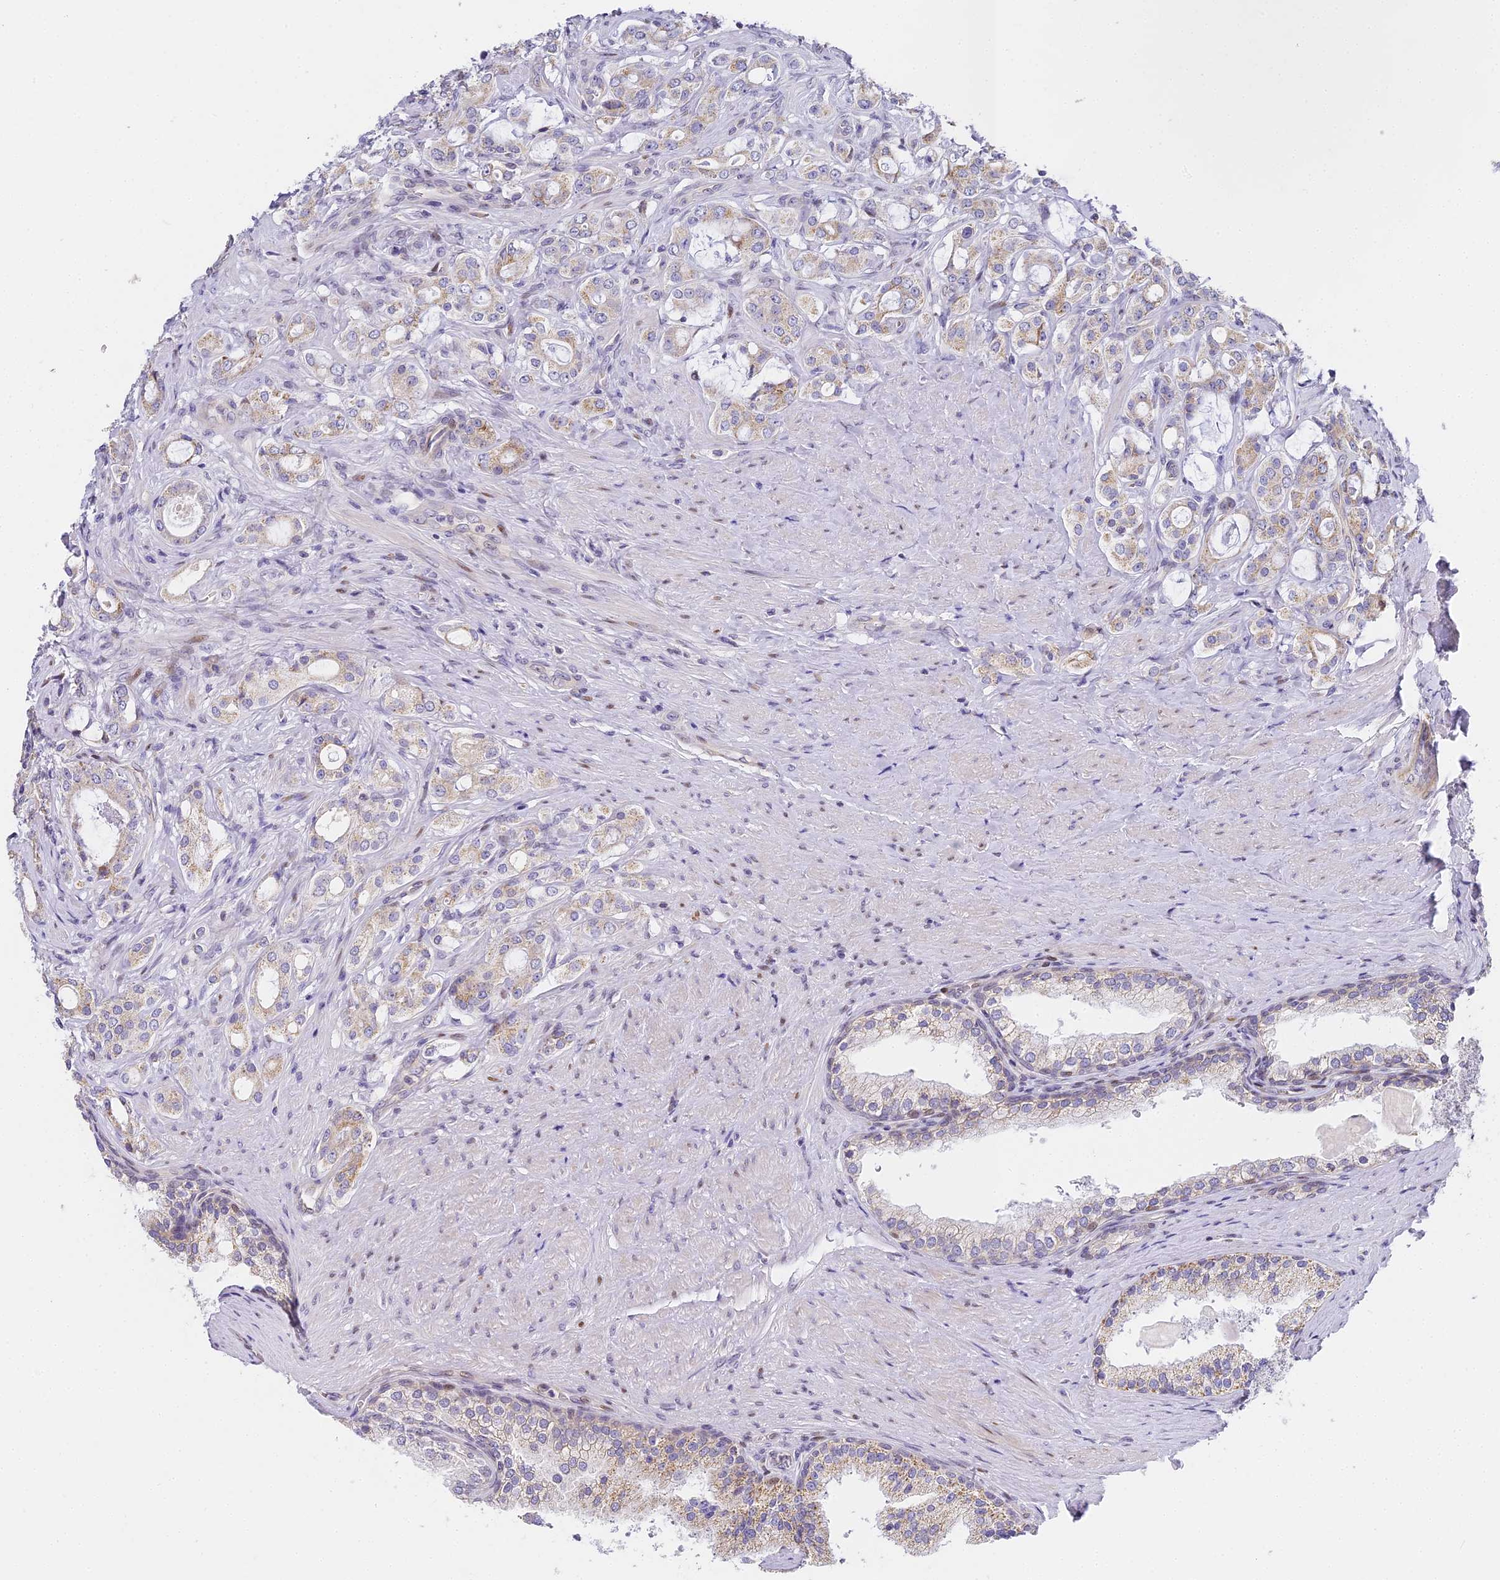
{"staining": {"intensity": "weak", "quantity": "25%-75%", "location": "cytoplasmic/membranous"}, "tissue": "prostate cancer", "cell_type": "Tumor cells", "image_type": "cancer", "snomed": [{"axis": "morphology", "description": "Adenocarcinoma, High grade"}, {"axis": "topography", "description": "Prostate"}], "caption": "About 25%-75% of tumor cells in human prostate cancer (adenocarcinoma (high-grade)) show weak cytoplasmic/membranous protein staining as visualized by brown immunohistochemical staining.", "gene": "SERP1", "patient": {"sex": "male", "age": 63}}